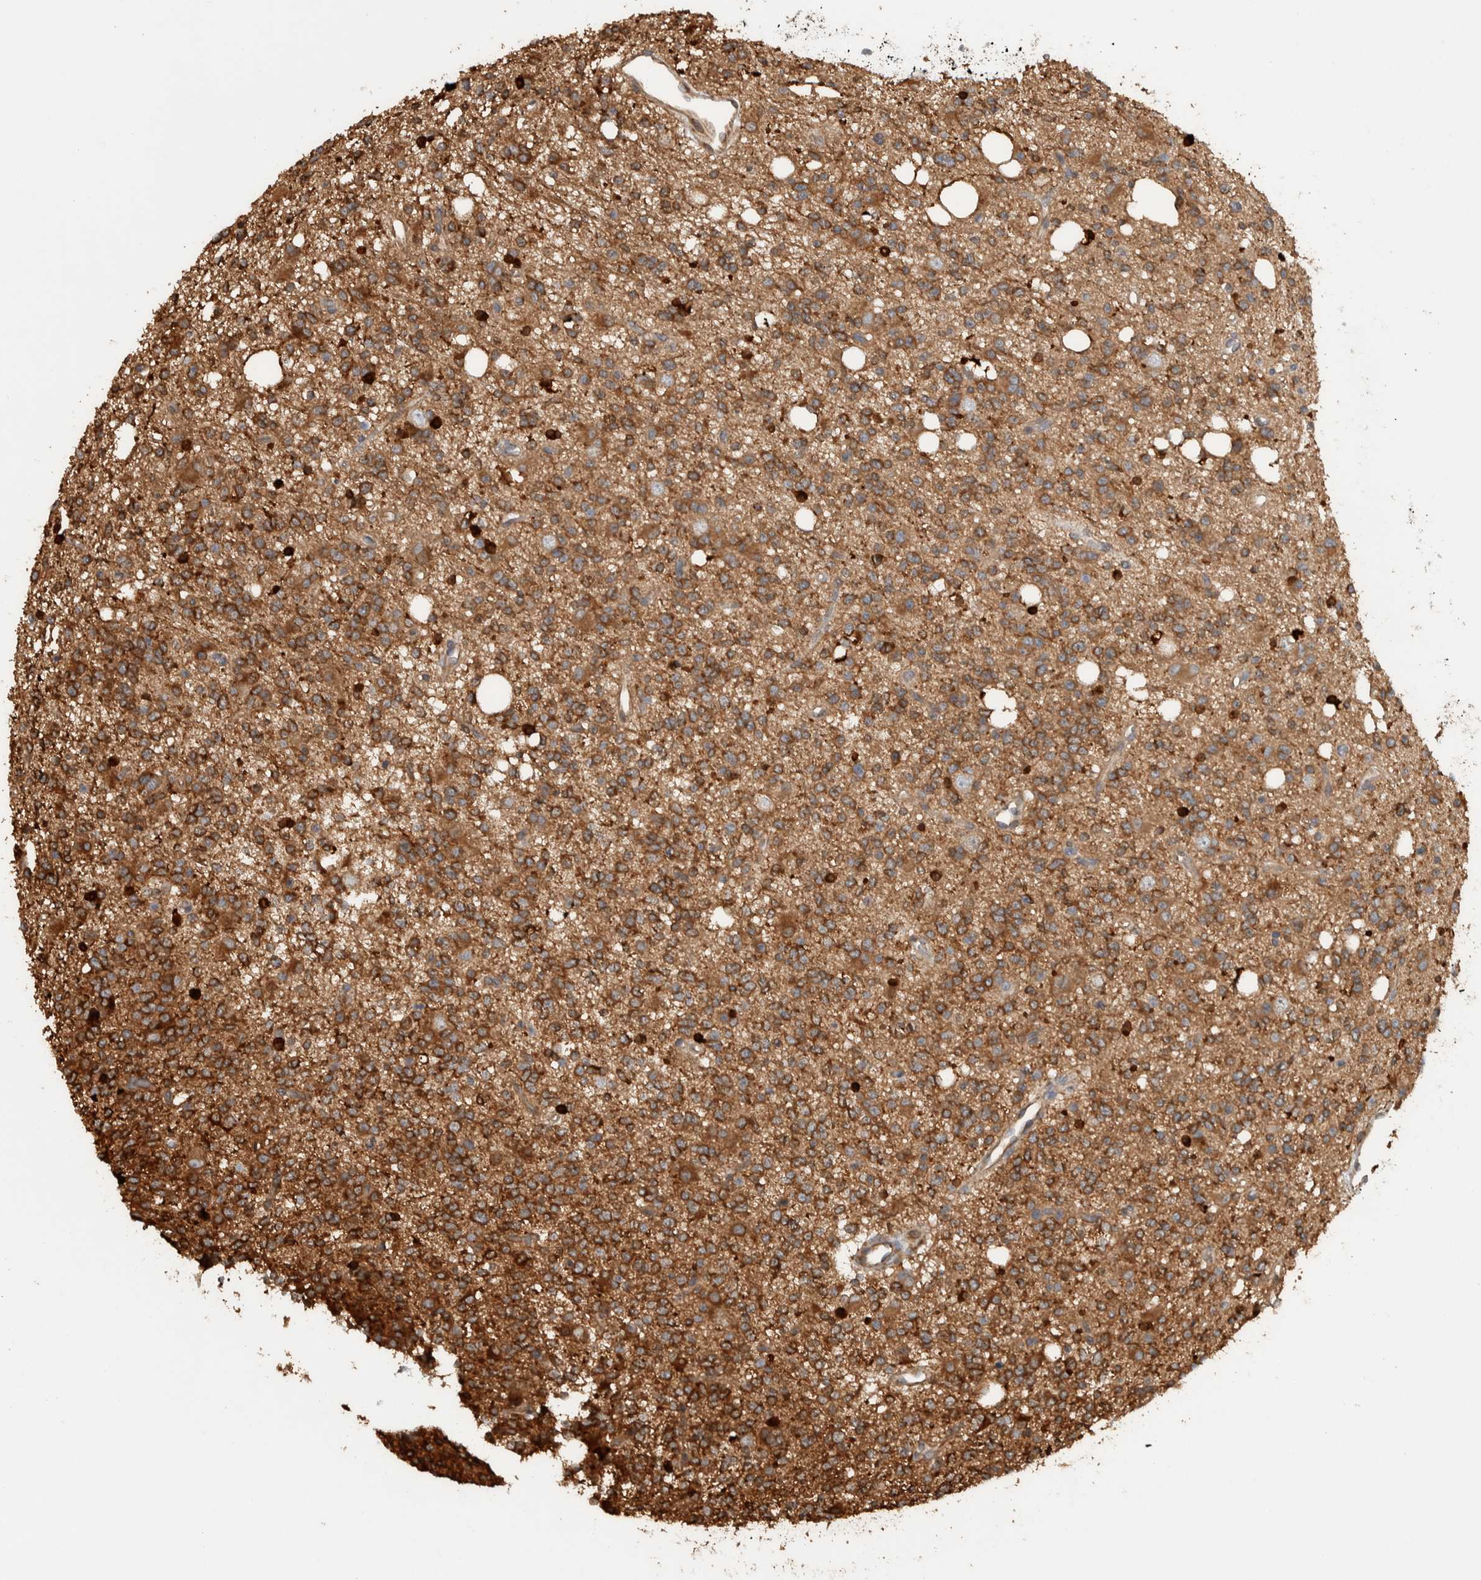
{"staining": {"intensity": "strong", "quantity": ">75%", "location": "cytoplasmic/membranous"}, "tissue": "glioma", "cell_type": "Tumor cells", "image_type": "cancer", "snomed": [{"axis": "morphology", "description": "Glioma, malignant, High grade"}, {"axis": "topography", "description": "Brain"}], "caption": "Glioma stained for a protein (brown) reveals strong cytoplasmic/membranous positive expression in approximately >75% of tumor cells.", "gene": "CNTROB", "patient": {"sex": "female", "age": 62}}